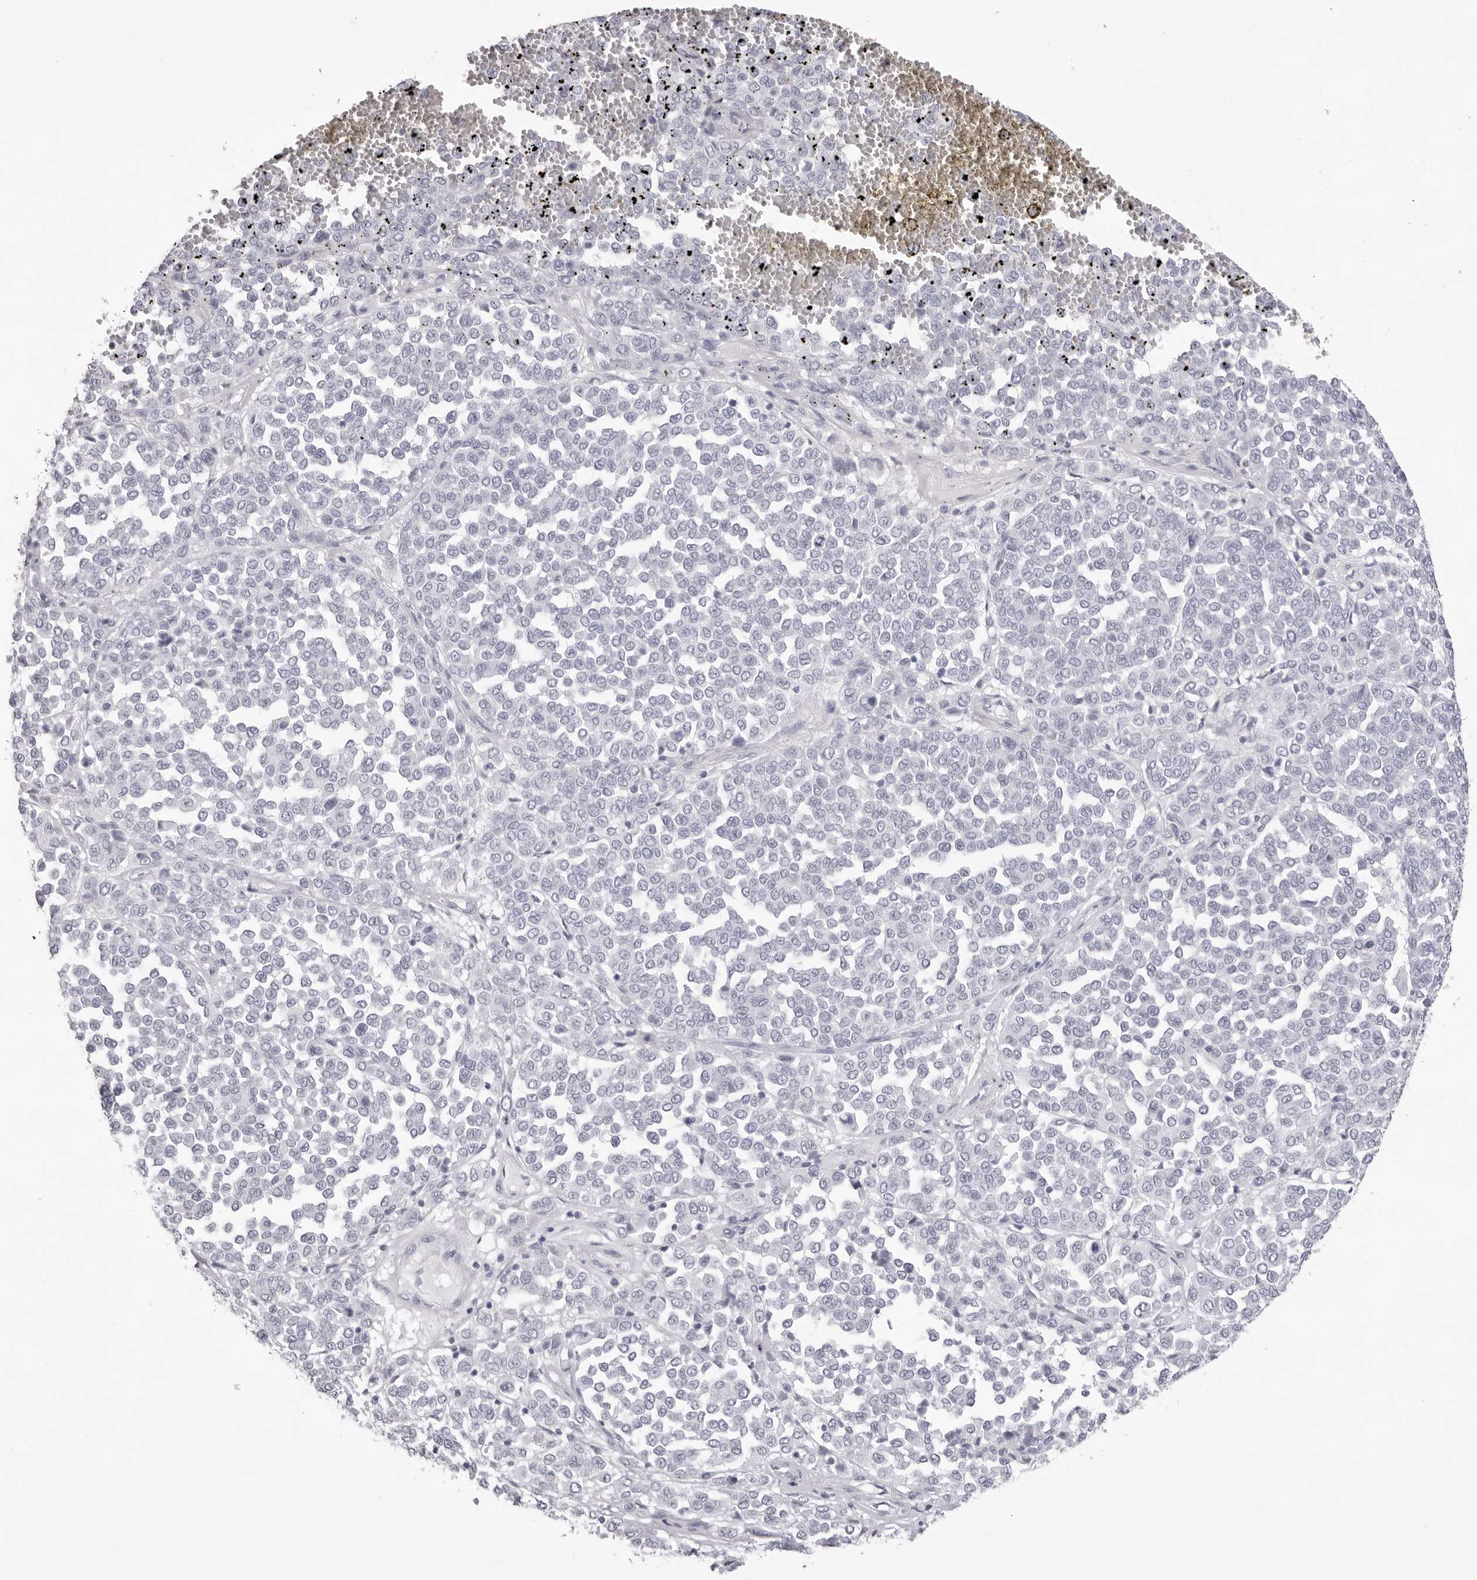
{"staining": {"intensity": "negative", "quantity": "none", "location": "none"}, "tissue": "melanoma", "cell_type": "Tumor cells", "image_type": "cancer", "snomed": [{"axis": "morphology", "description": "Malignant melanoma, Metastatic site"}, {"axis": "topography", "description": "Pancreas"}], "caption": "IHC of human melanoma shows no staining in tumor cells.", "gene": "SPTA1", "patient": {"sex": "female", "age": 30}}